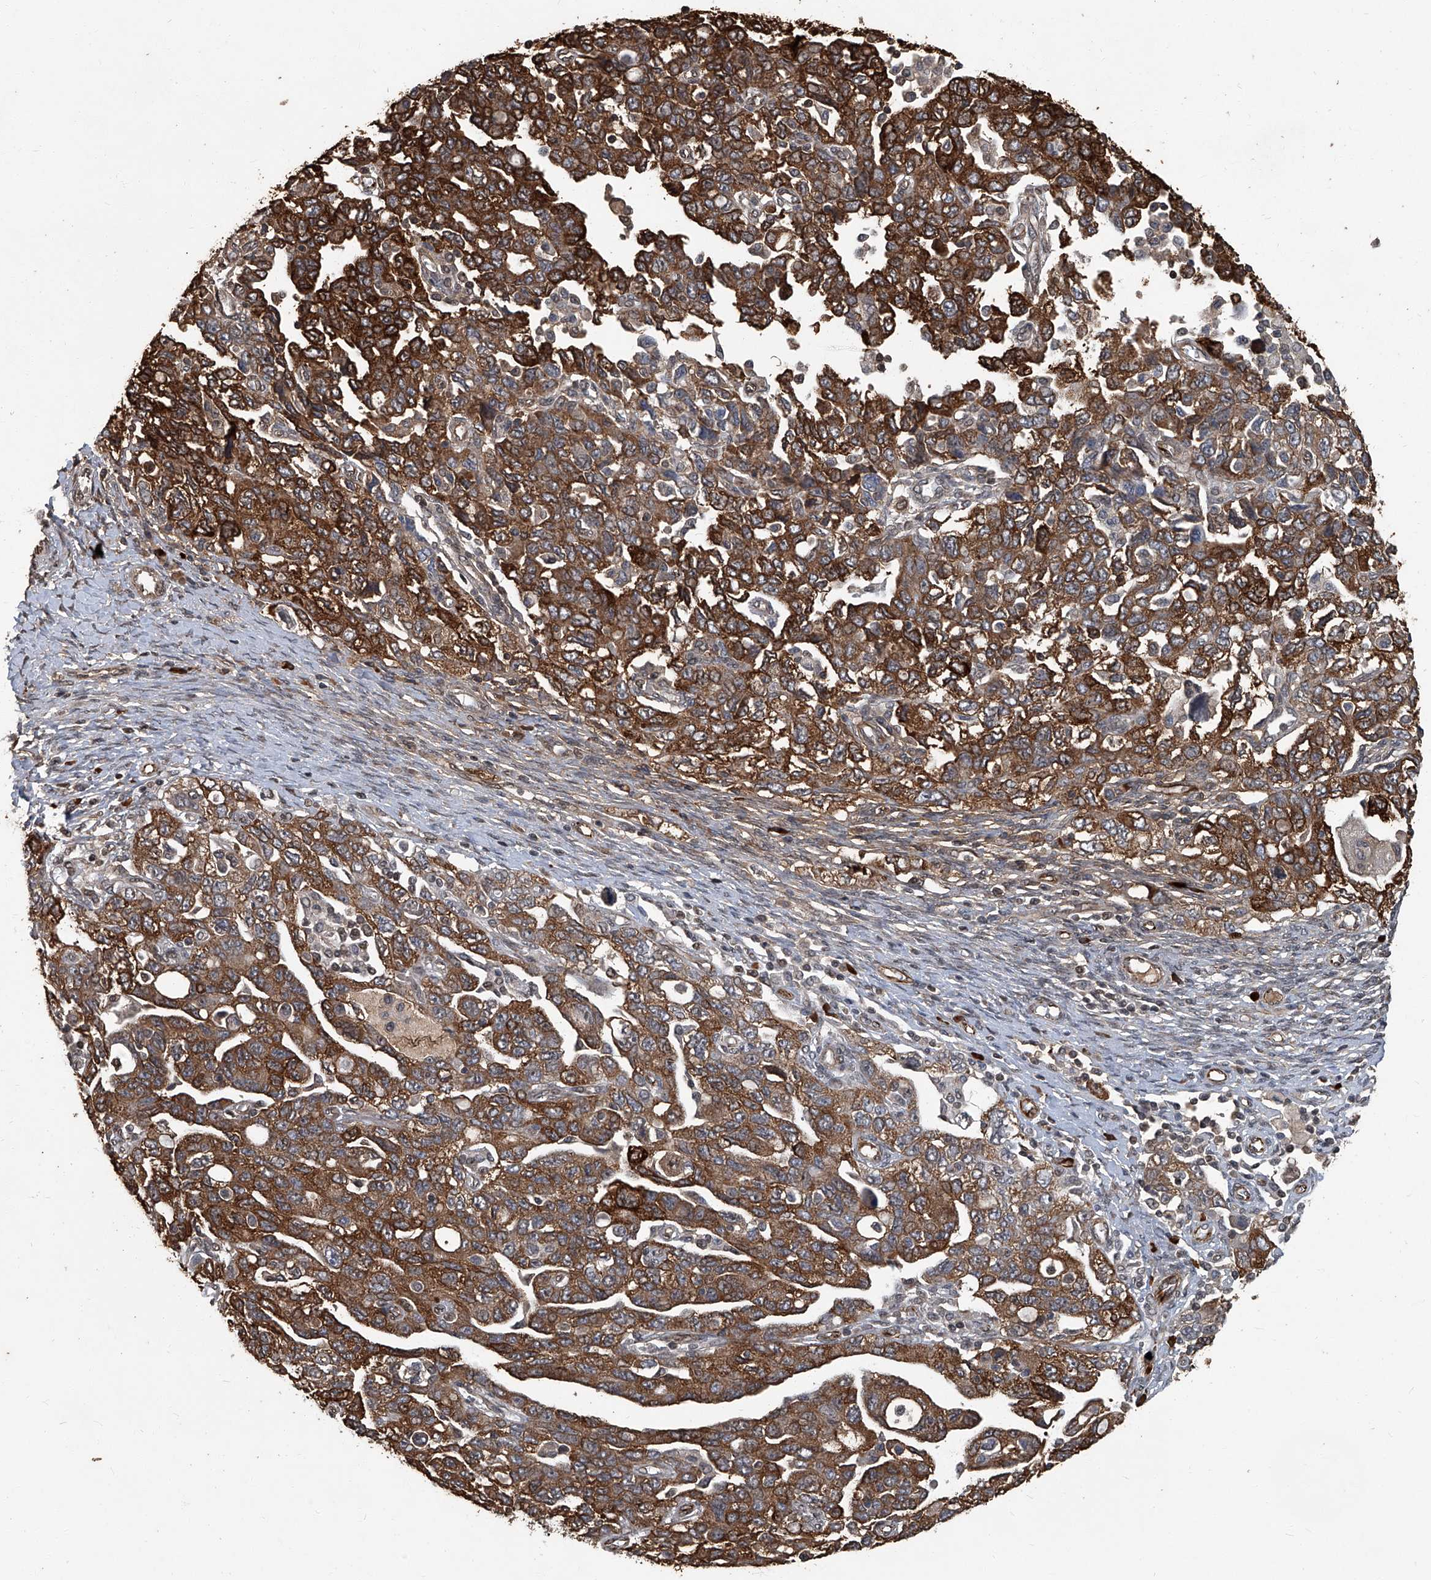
{"staining": {"intensity": "strong", "quantity": ">75%", "location": "cytoplasmic/membranous"}, "tissue": "ovarian cancer", "cell_type": "Tumor cells", "image_type": "cancer", "snomed": [{"axis": "morphology", "description": "Carcinoma, NOS"}, {"axis": "morphology", "description": "Cystadenocarcinoma, serous, NOS"}, {"axis": "topography", "description": "Ovary"}], "caption": "DAB immunohistochemical staining of ovarian cancer (carcinoma) displays strong cytoplasmic/membranous protein staining in approximately >75% of tumor cells.", "gene": "GPR132", "patient": {"sex": "female", "age": 69}}